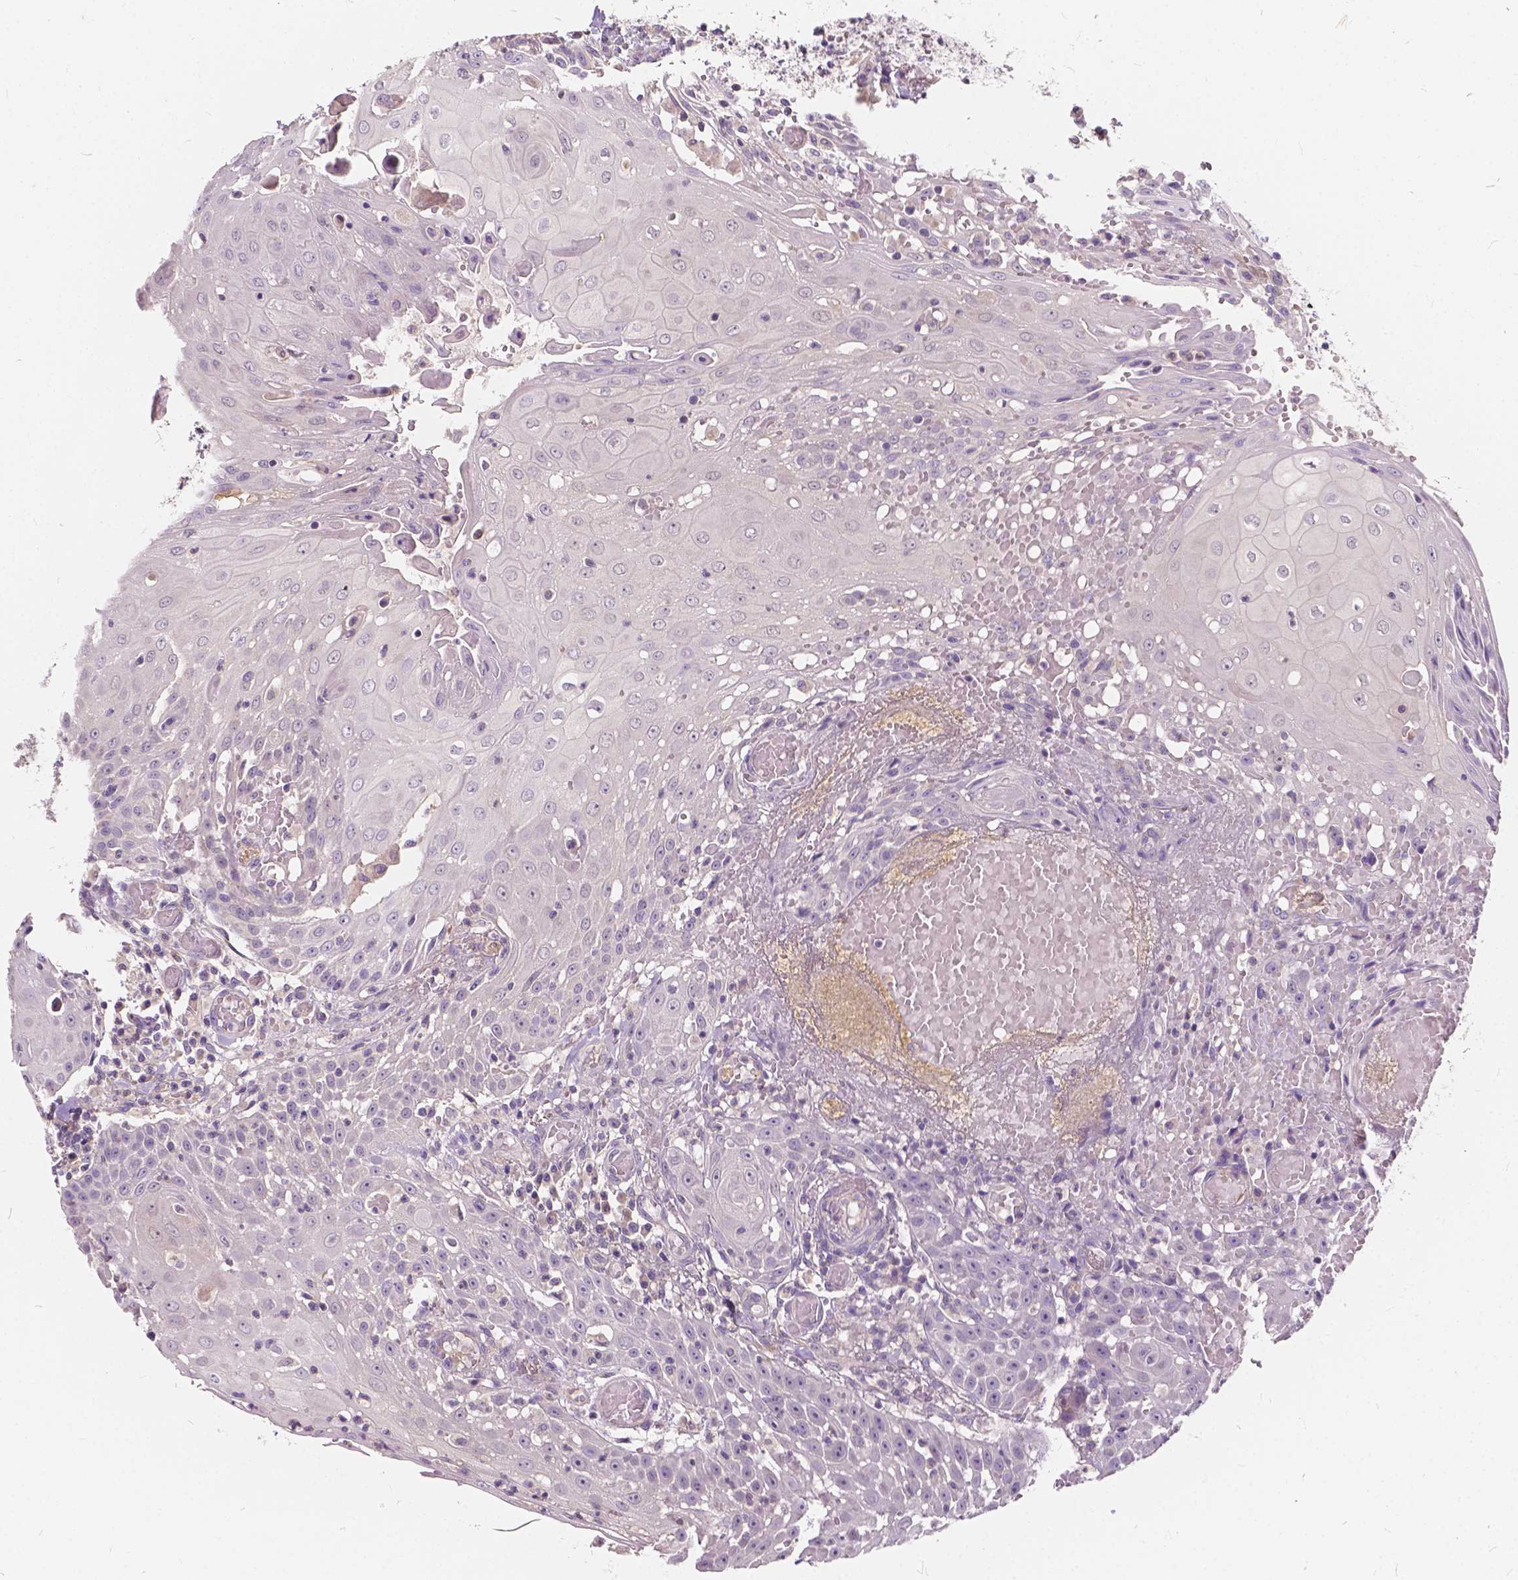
{"staining": {"intensity": "negative", "quantity": "none", "location": "none"}, "tissue": "head and neck cancer", "cell_type": "Tumor cells", "image_type": "cancer", "snomed": [{"axis": "morphology", "description": "Normal tissue, NOS"}, {"axis": "morphology", "description": "Squamous cell carcinoma, NOS"}, {"axis": "topography", "description": "Oral tissue"}, {"axis": "topography", "description": "Head-Neck"}], "caption": "This is an immunohistochemistry photomicrograph of human head and neck cancer. There is no staining in tumor cells.", "gene": "KIAA0513", "patient": {"sex": "female", "age": 55}}